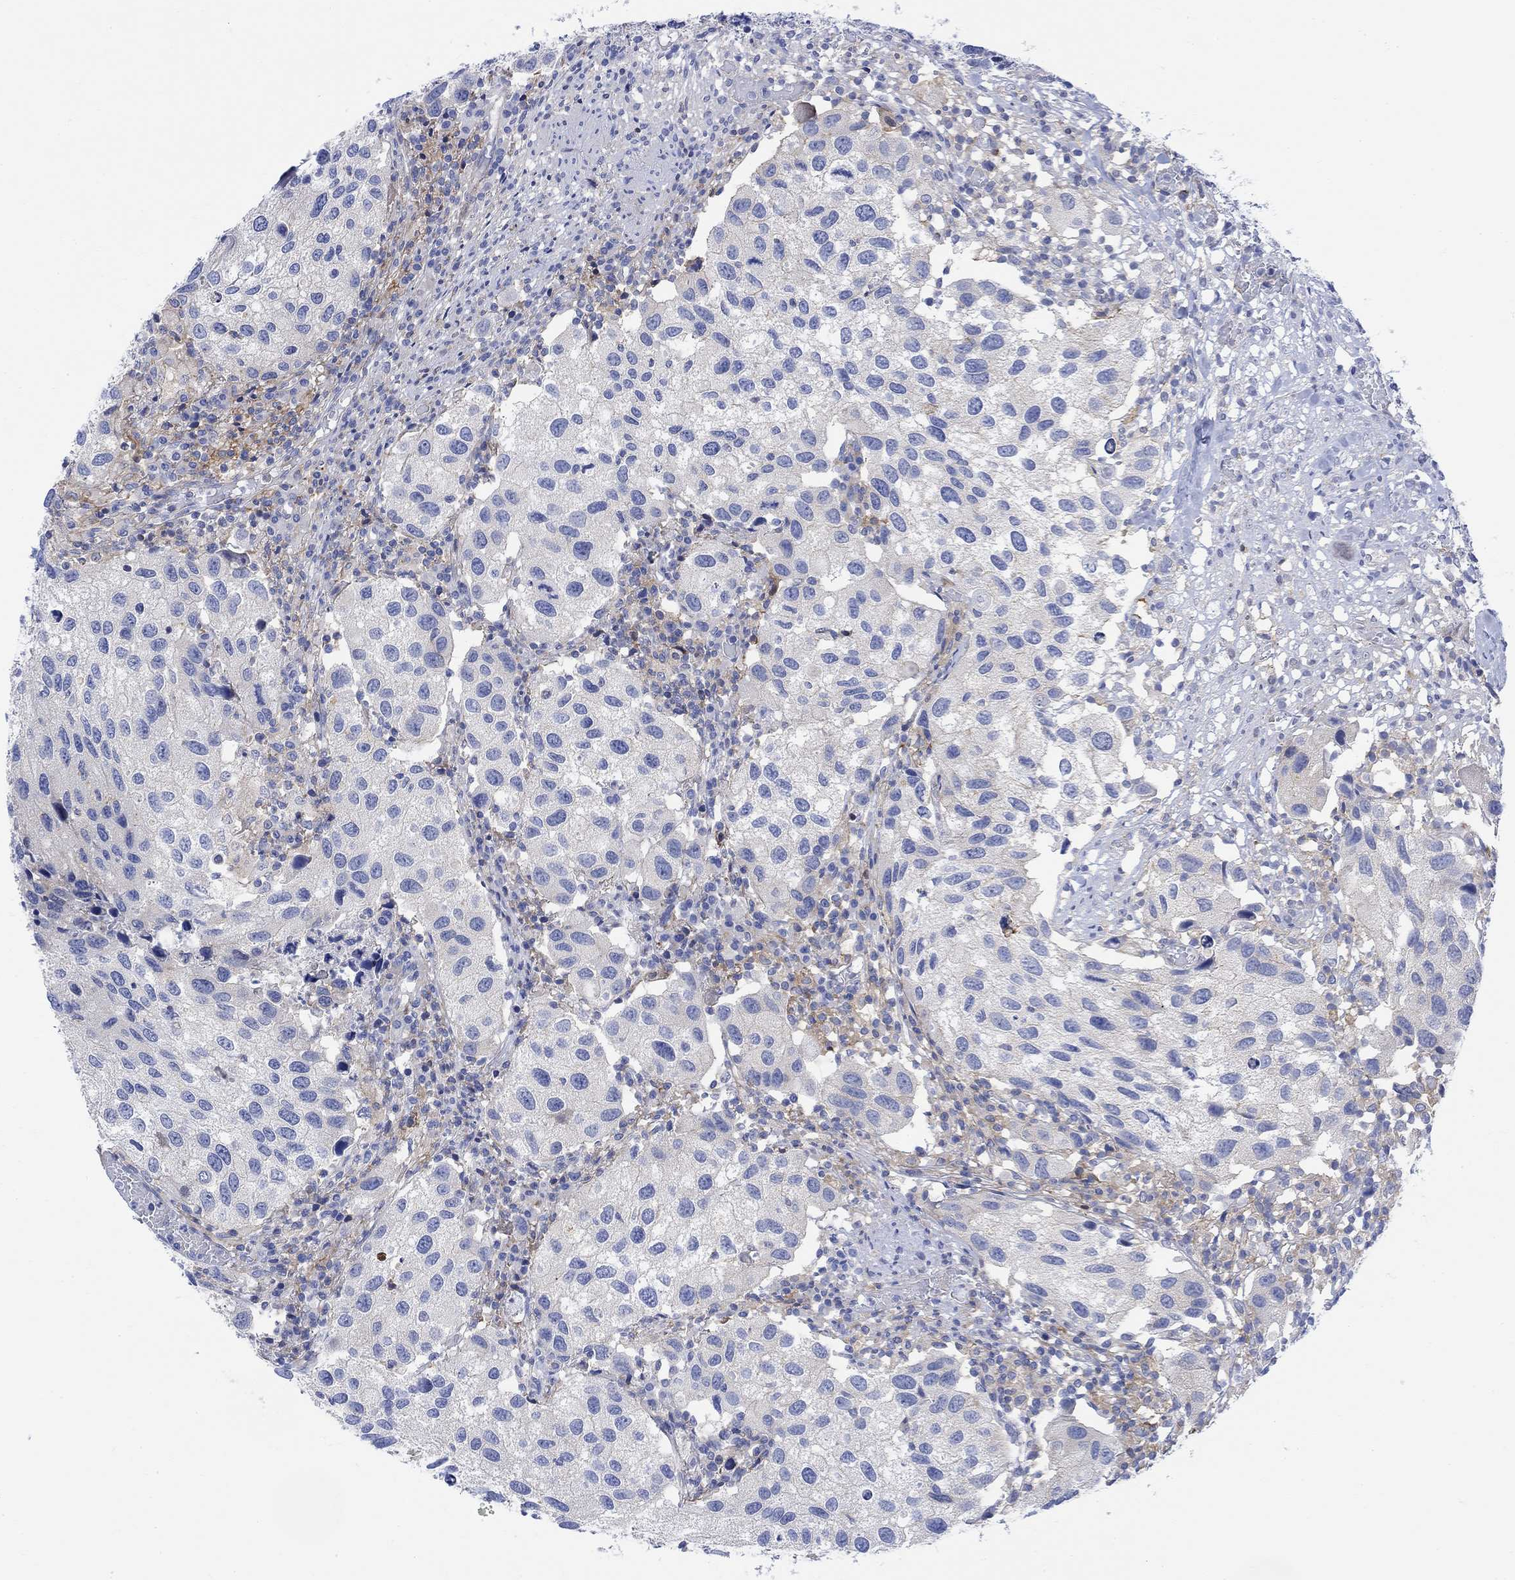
{"staining": {"intensity": "negative", "quantity": "none", "location": "none"}, "tissue": "urothelial cancer", "cell_type": "Tumor cells", "image_type": "cancer", "snomed": [{"axis": "morphology", "description": "Urothelial carcinoma, High grade"}, {"axis": "topography", "description": "Urinary bladder"}], "caption": "High-grade urothelial carcinoma was stained to show a protein in brown. There is no significant expression in tumor cells.", "gene": "ARSK", "patient": {"sex": "male", "age": 79}}